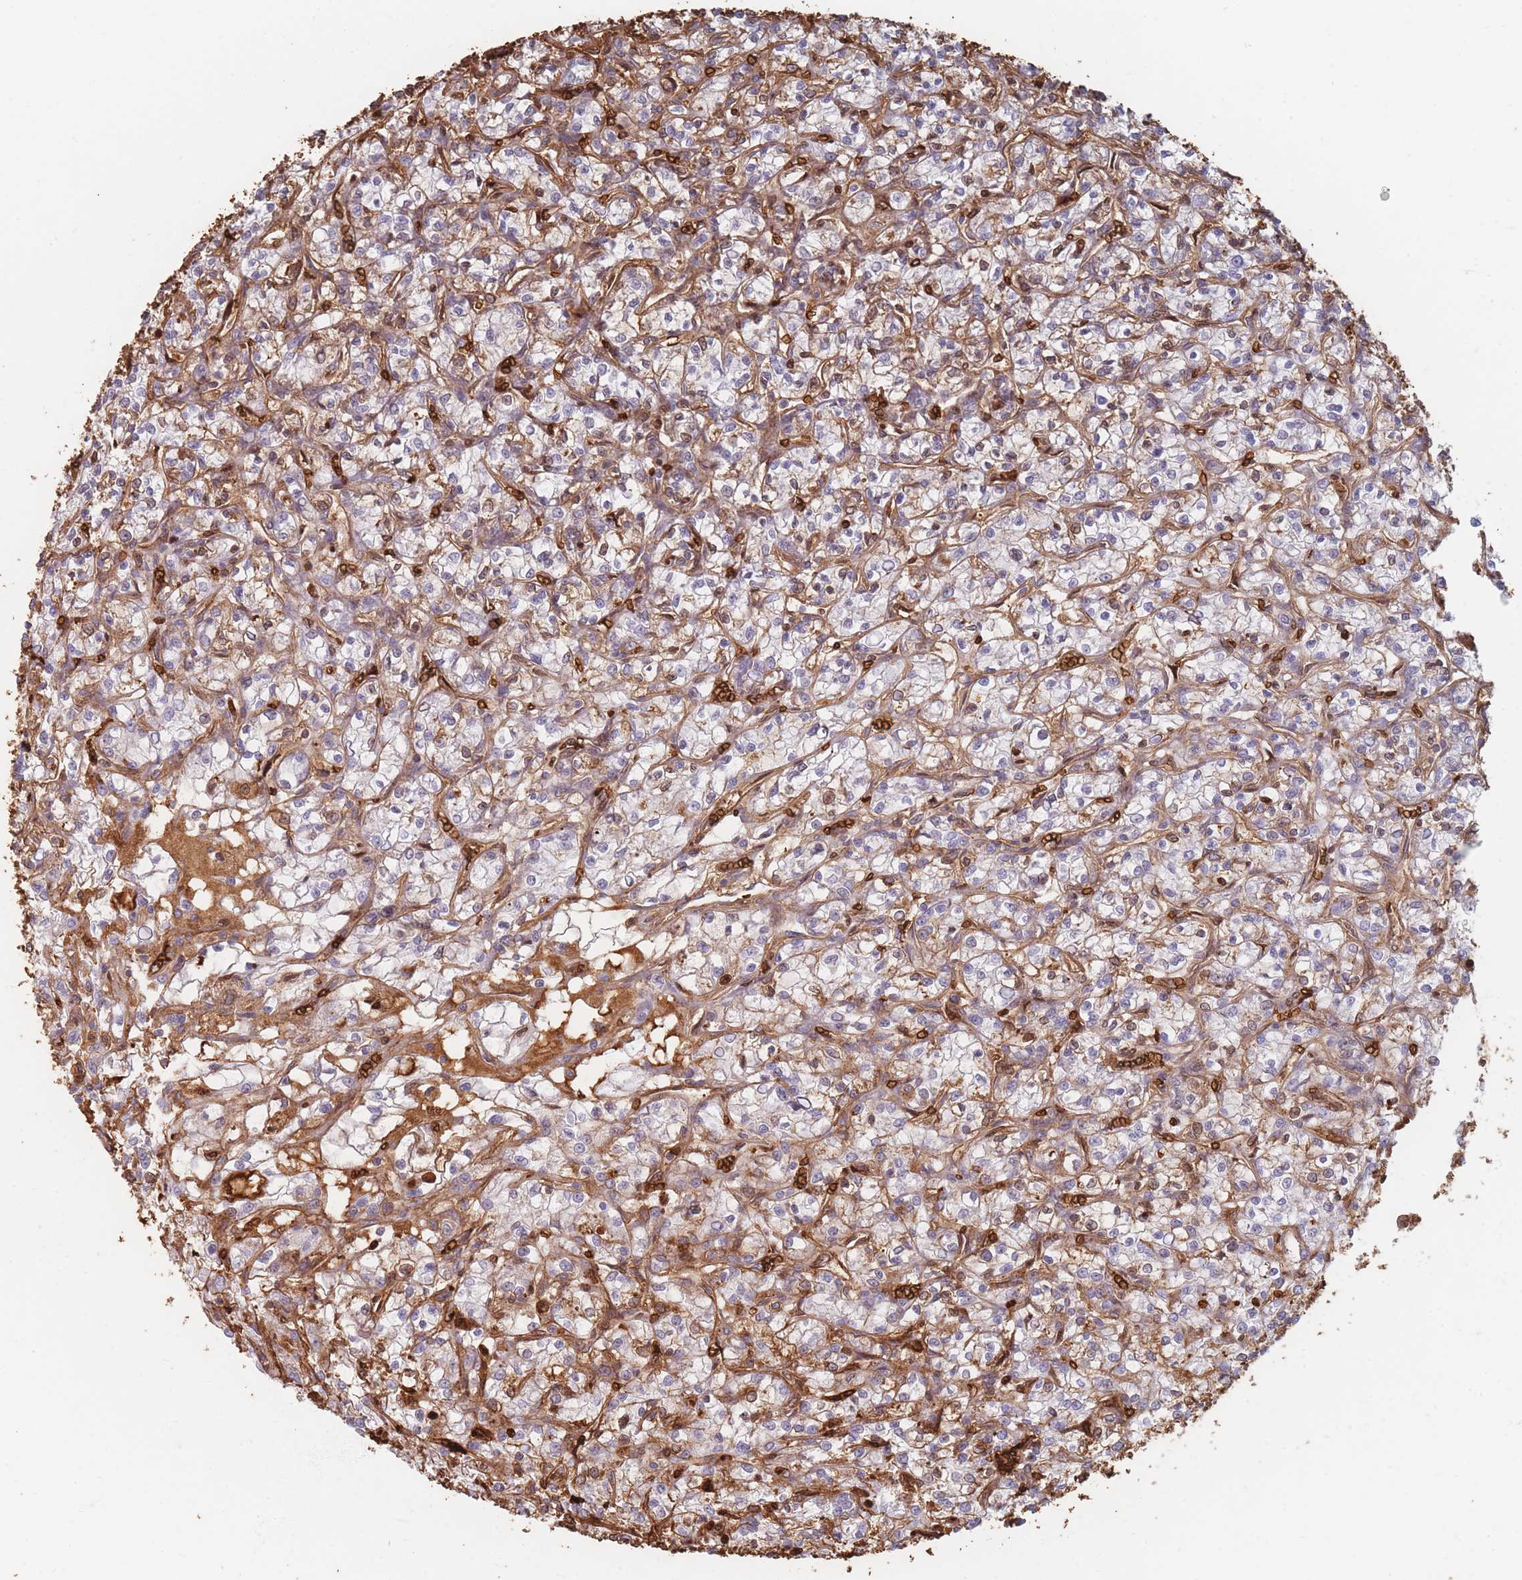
{"staining": {"intensity": "weak", "quantity": "<25%", "location": "cytoplasmic/membranous"}, "tissue": "renal cancer", "cell_type": "Tumor cells", "image_type": "cancer", "snomed": [{"axis": "morphology", "description": "Adenocarcinoma, NOS"}, {"axis": "topography", "description": "Kidney"}], "caption": "The image demonstrates no staining of tumor cells in renal cancer (adenocarcinoma). (Stains: DAB immunohistochemistry (IHC) with hematoxylin counter stain, Microscopy: brightfield microscopy at high magnification).", "gene": "SLC2A6", "patient": {"sex": "female", "age": 59}}